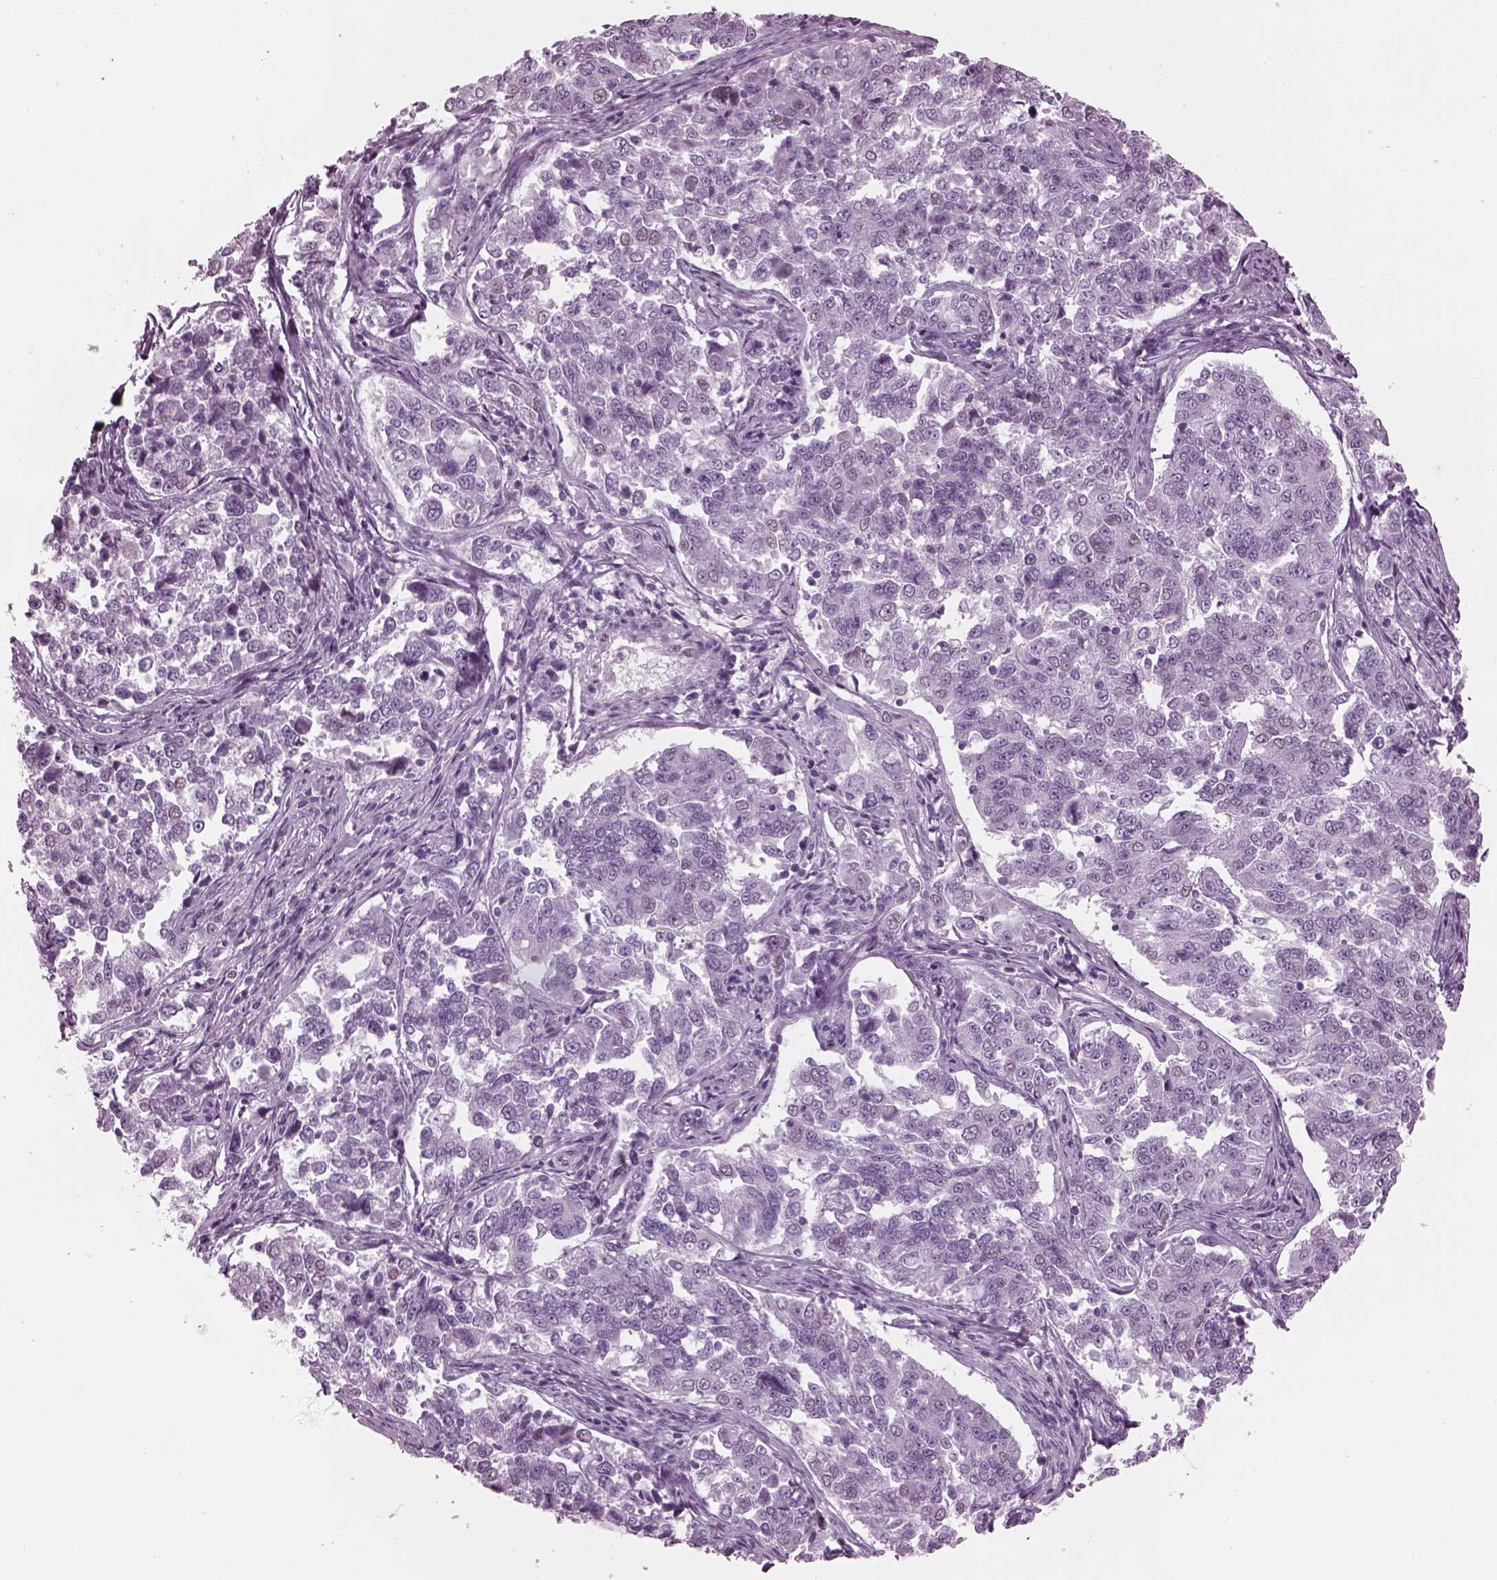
{"staining": {"intensity": "negative", "quantity": "none", "location": "none"}, "tissue": "endometrial cancer", "cell_type": "Tumor cells", "image_type": "cancer", "snomed": [{"axis": "morphology", "description": "Adenocarcinoma, NOS"}, {"axis": "topography", "description": "Endometrium"}], "caption": "High power microscopy histopathology image of an immunohistochemistry photomicrograph of adenocarcinoma (endometrial), revealing no significant positivity in tumor cells.", "gene": "KRTAP3-2", "patient": {"sex": "female", "age": 43}}